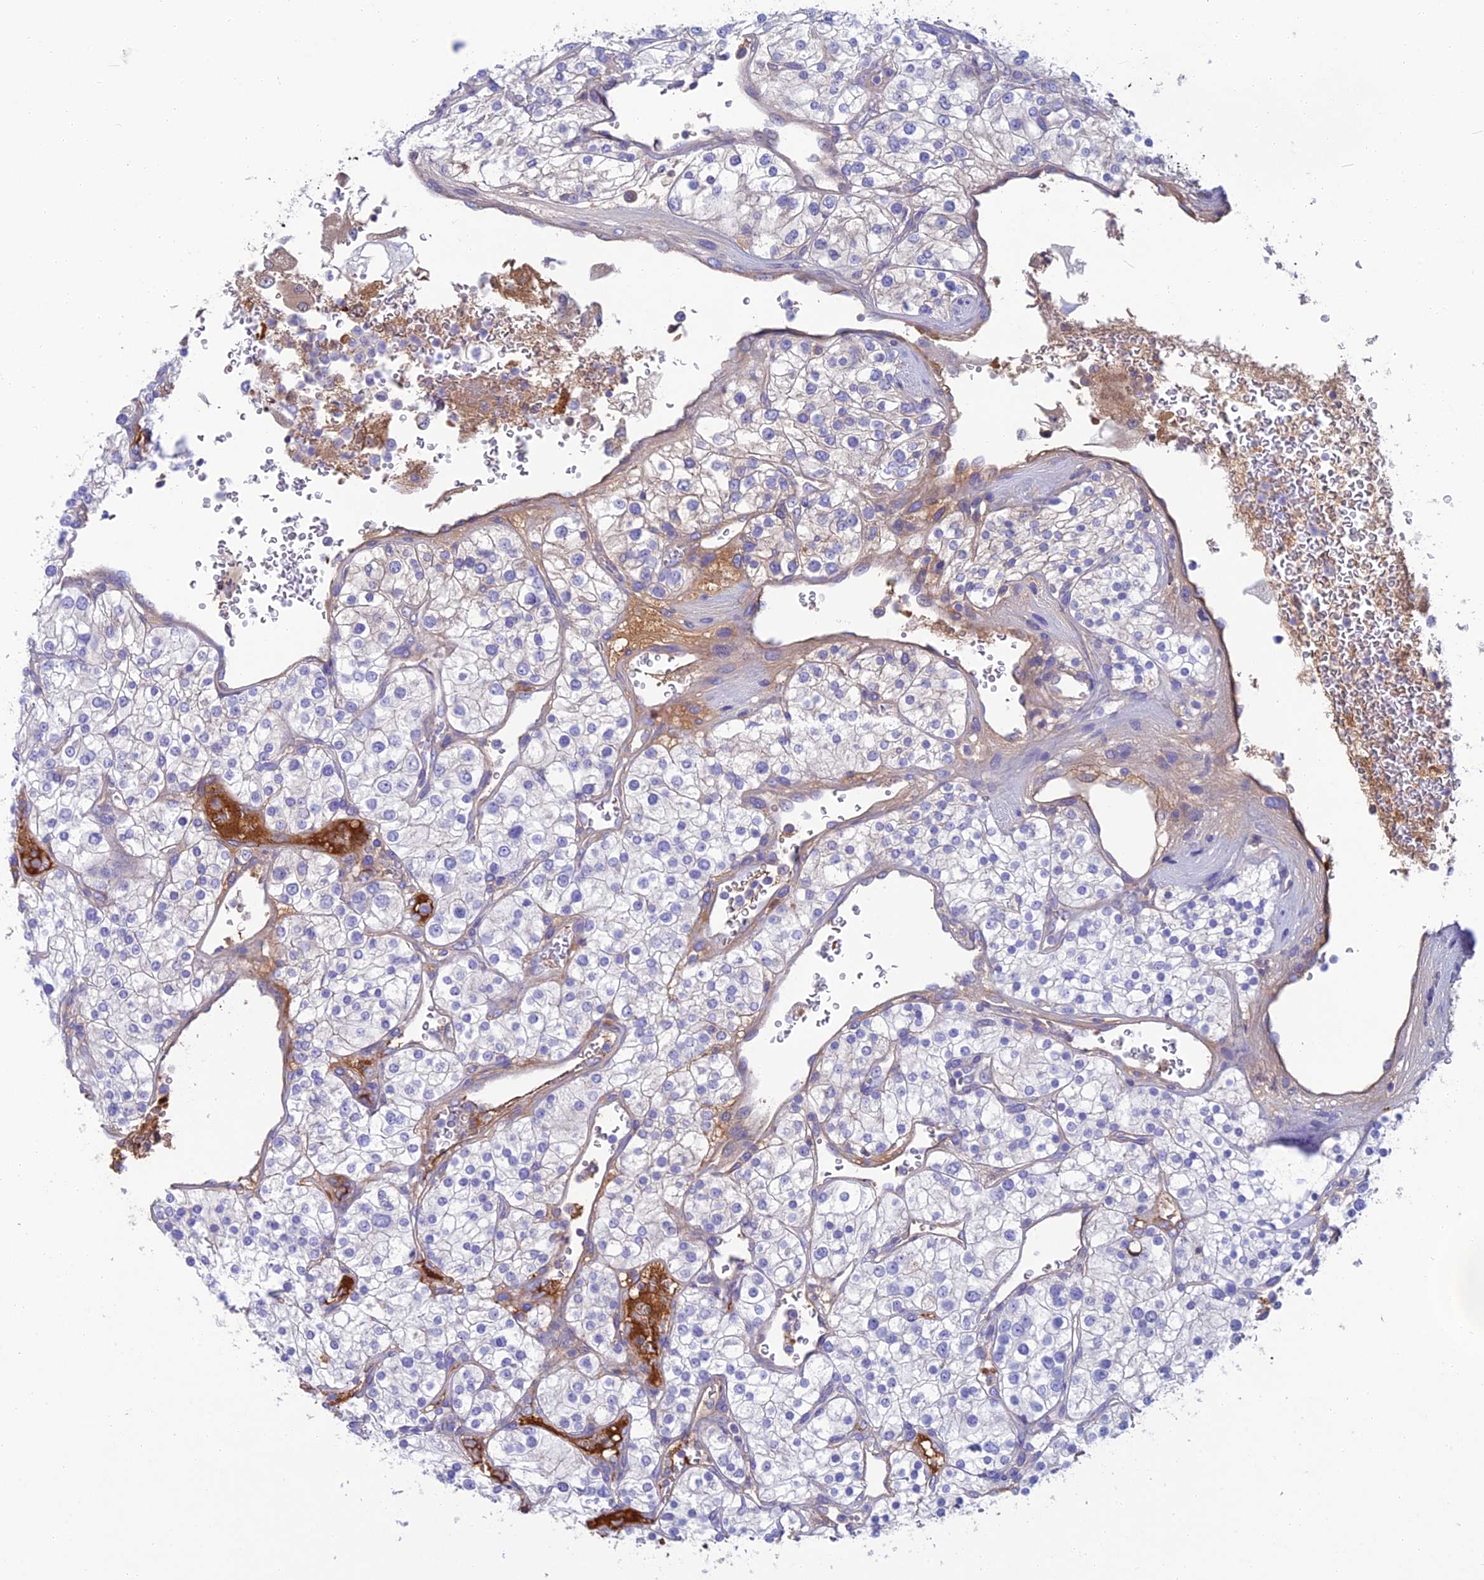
{"staining": {"intensity": "weak", "quantity": "25%-75%", "location": "cytoplasmic/membranous"}, "tissue": "renal cancer", "cell_type": "Tumor cells", "image_type": "cancer", "snomed": [{"axis": "morphology", "description": "Adenocarcinoma, NOS"}, {"axis": "topography", "description": "Kidney"}], "caption": "Renal cancer stained for a protein shows weak cytoplasmic/membranous positivity in tumor cells.", "gene": "SNAP91", "patient": {"sex": "male", "age": 80}}